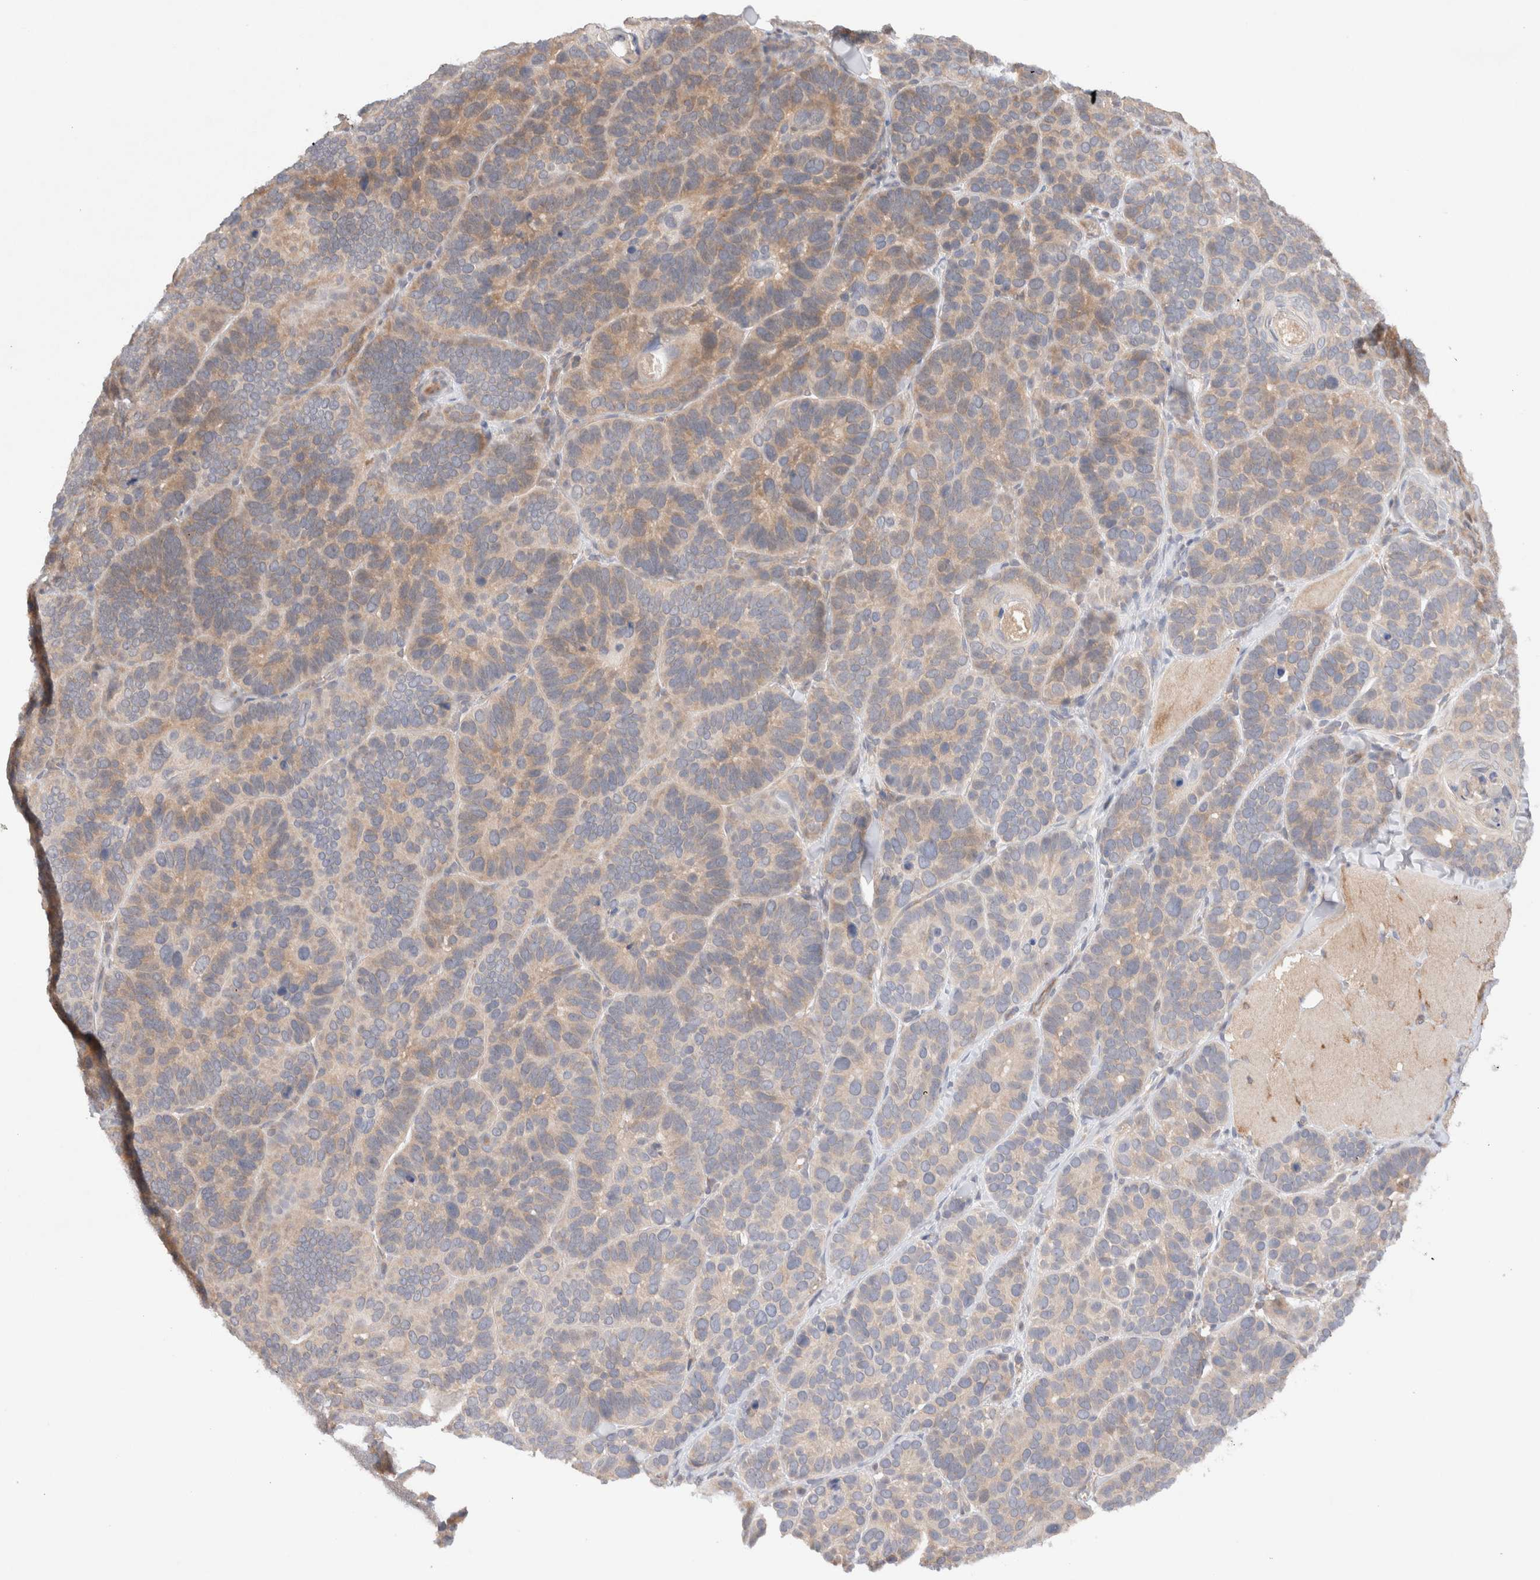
{"staining": {"intensity": "moderate", "quantity": "25%-75%", "location": "cytoplasmic/membranous"}, "tissue": "skin cancer", "cell_type": "Tumor cells", "image_type": "cancer", "snomed": [{"axis": "morphology", "description": "Basal cell carcinoma"}, {"axis": "topography", "description": "Skin"}], "caption": "Moderate cytoplasmic/membranous protein positivity is identified in about 25%-75% of tumor cells in basal cell carcinoma (skin).", "gene": "KLHL20", "patient": {"sex": "male", "age": 62}}